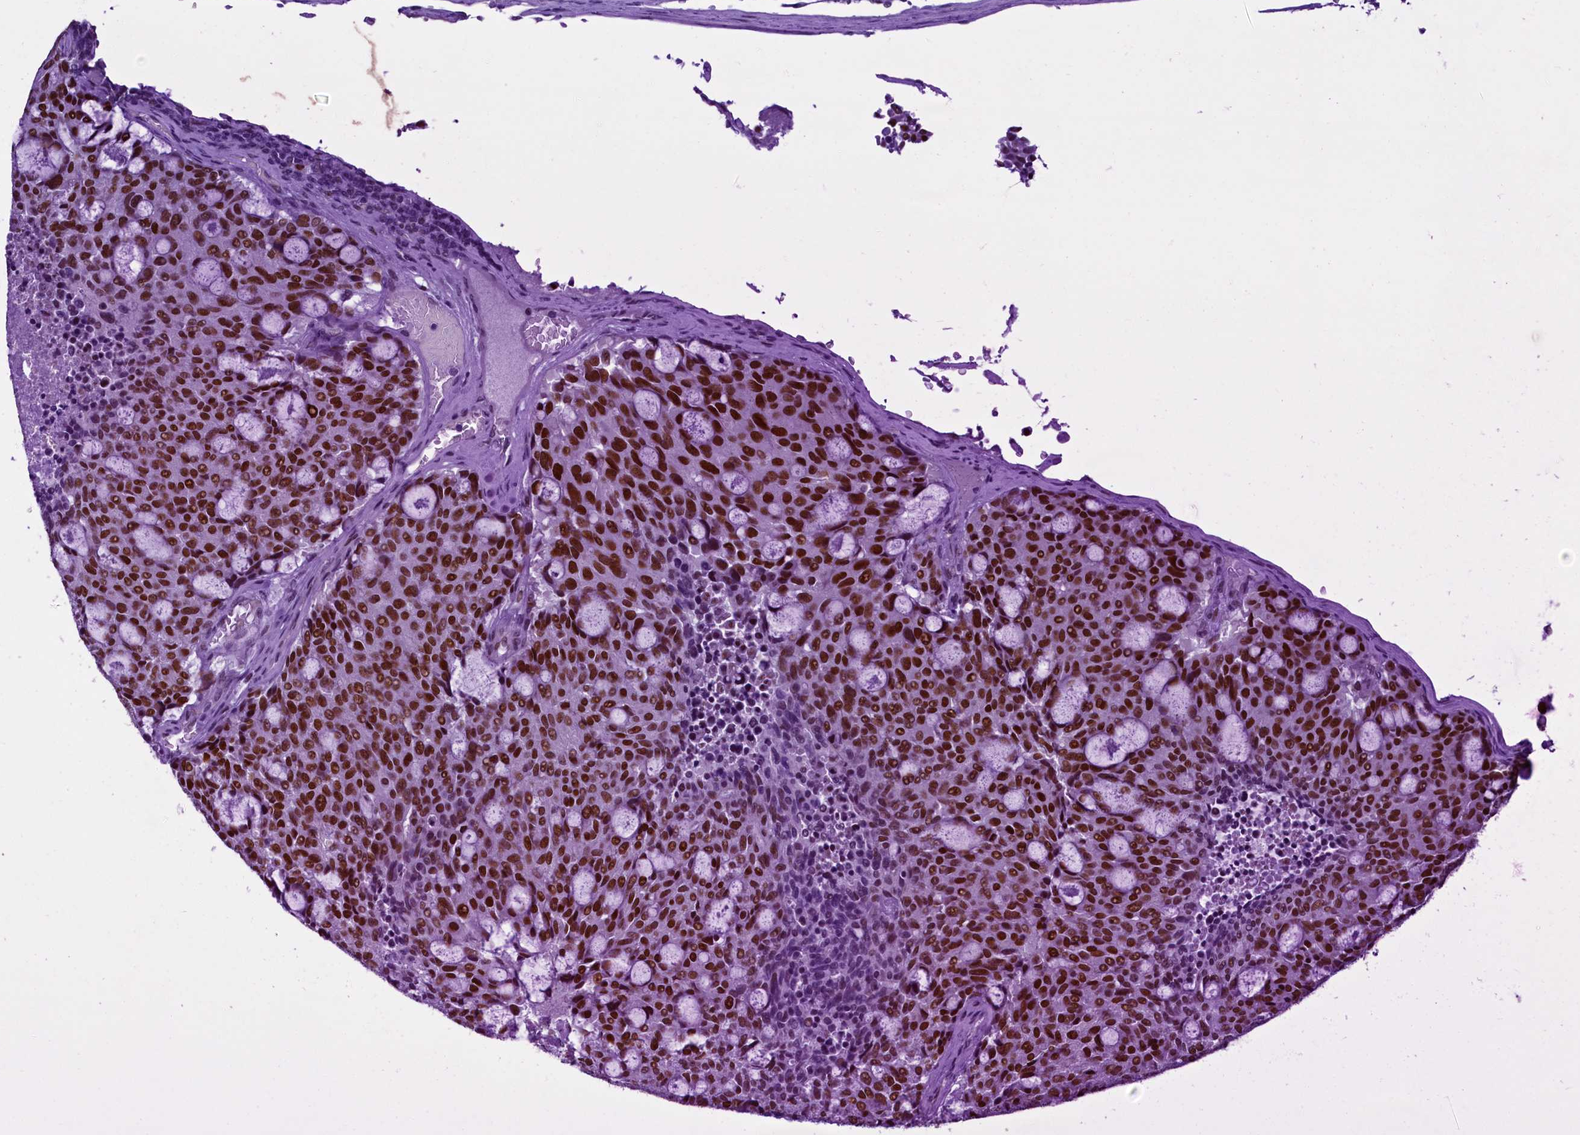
{"staining": {"intensity": "strong", "quantity": ">75%", "location": "nuclear"}, "tissue": "carcinoid", "cell_type": "Tumor cells", "image_type": "cancer", "snomed": [{"axis": "morphology", "description": "Carcinoid, malignant, NOS"}, {"axis": "topography", "description": "Pancreas"}], "caption": "The histopathology image exhibits staining of carcinoid (malignant), revealing strong nuclear protein positivity (brown color) within tumor cells.", "gene": "SUGP2", "patient": {"sex": "female", "age": 54}}